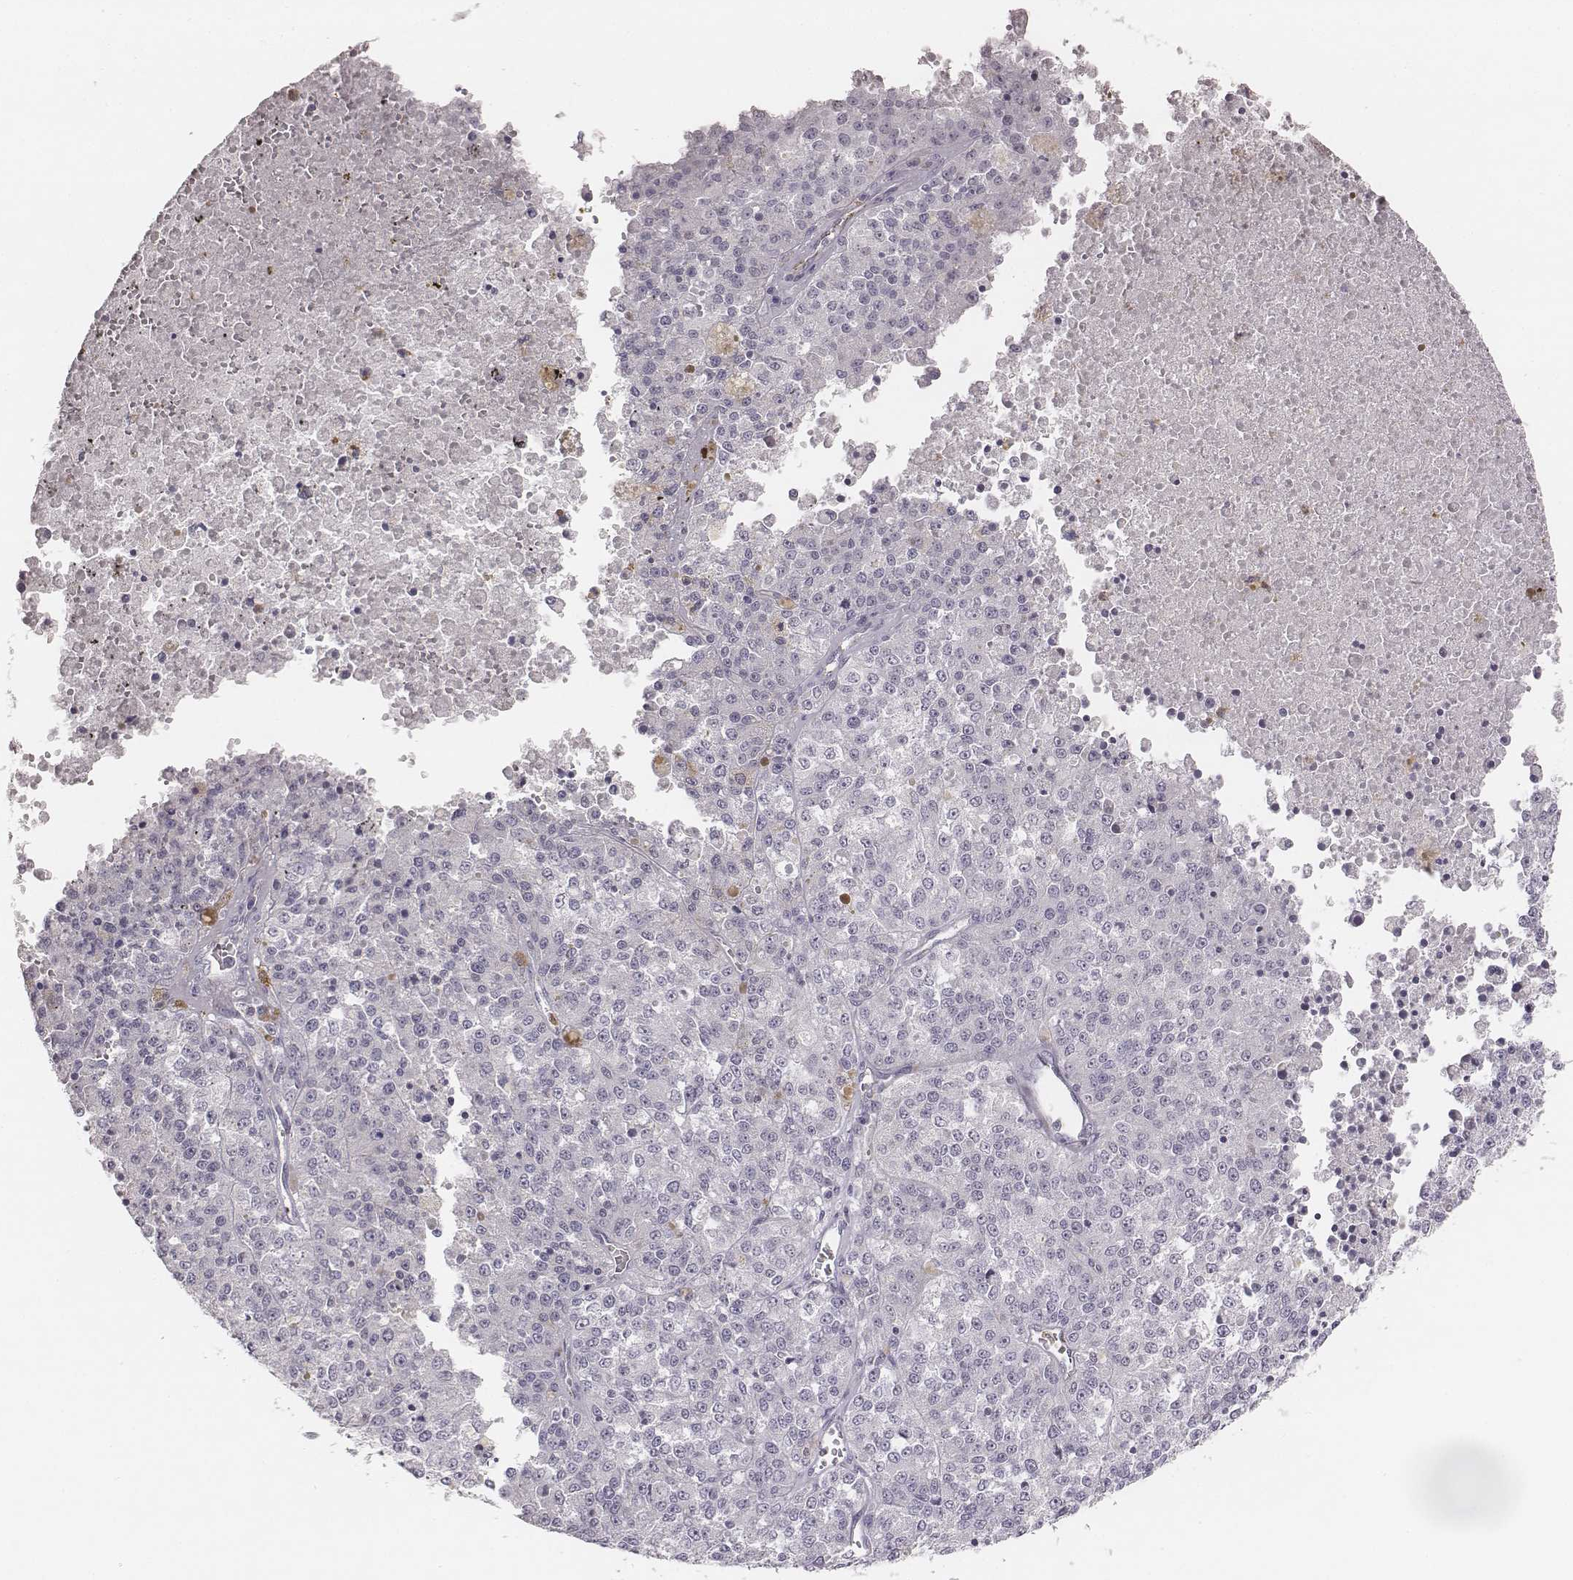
{"staining": {"intensity": "negative", "quantity": "none", "location": "none"}, "tissue": "melanoma", "cell_type": "Tumor cells", "image_type": "cancer", "snomed": [{"axis": "morphology", "description": "Malignant melanoma, Metastatic site"}, {"axis": "topography", "description": "Lymph node"}], "caption": "Melanoma stained for a protein using immunohistochemistry shows no staining tumor cells.", "gene": "KCNJ12", "patient": {"sex": "female", "age": 64}}